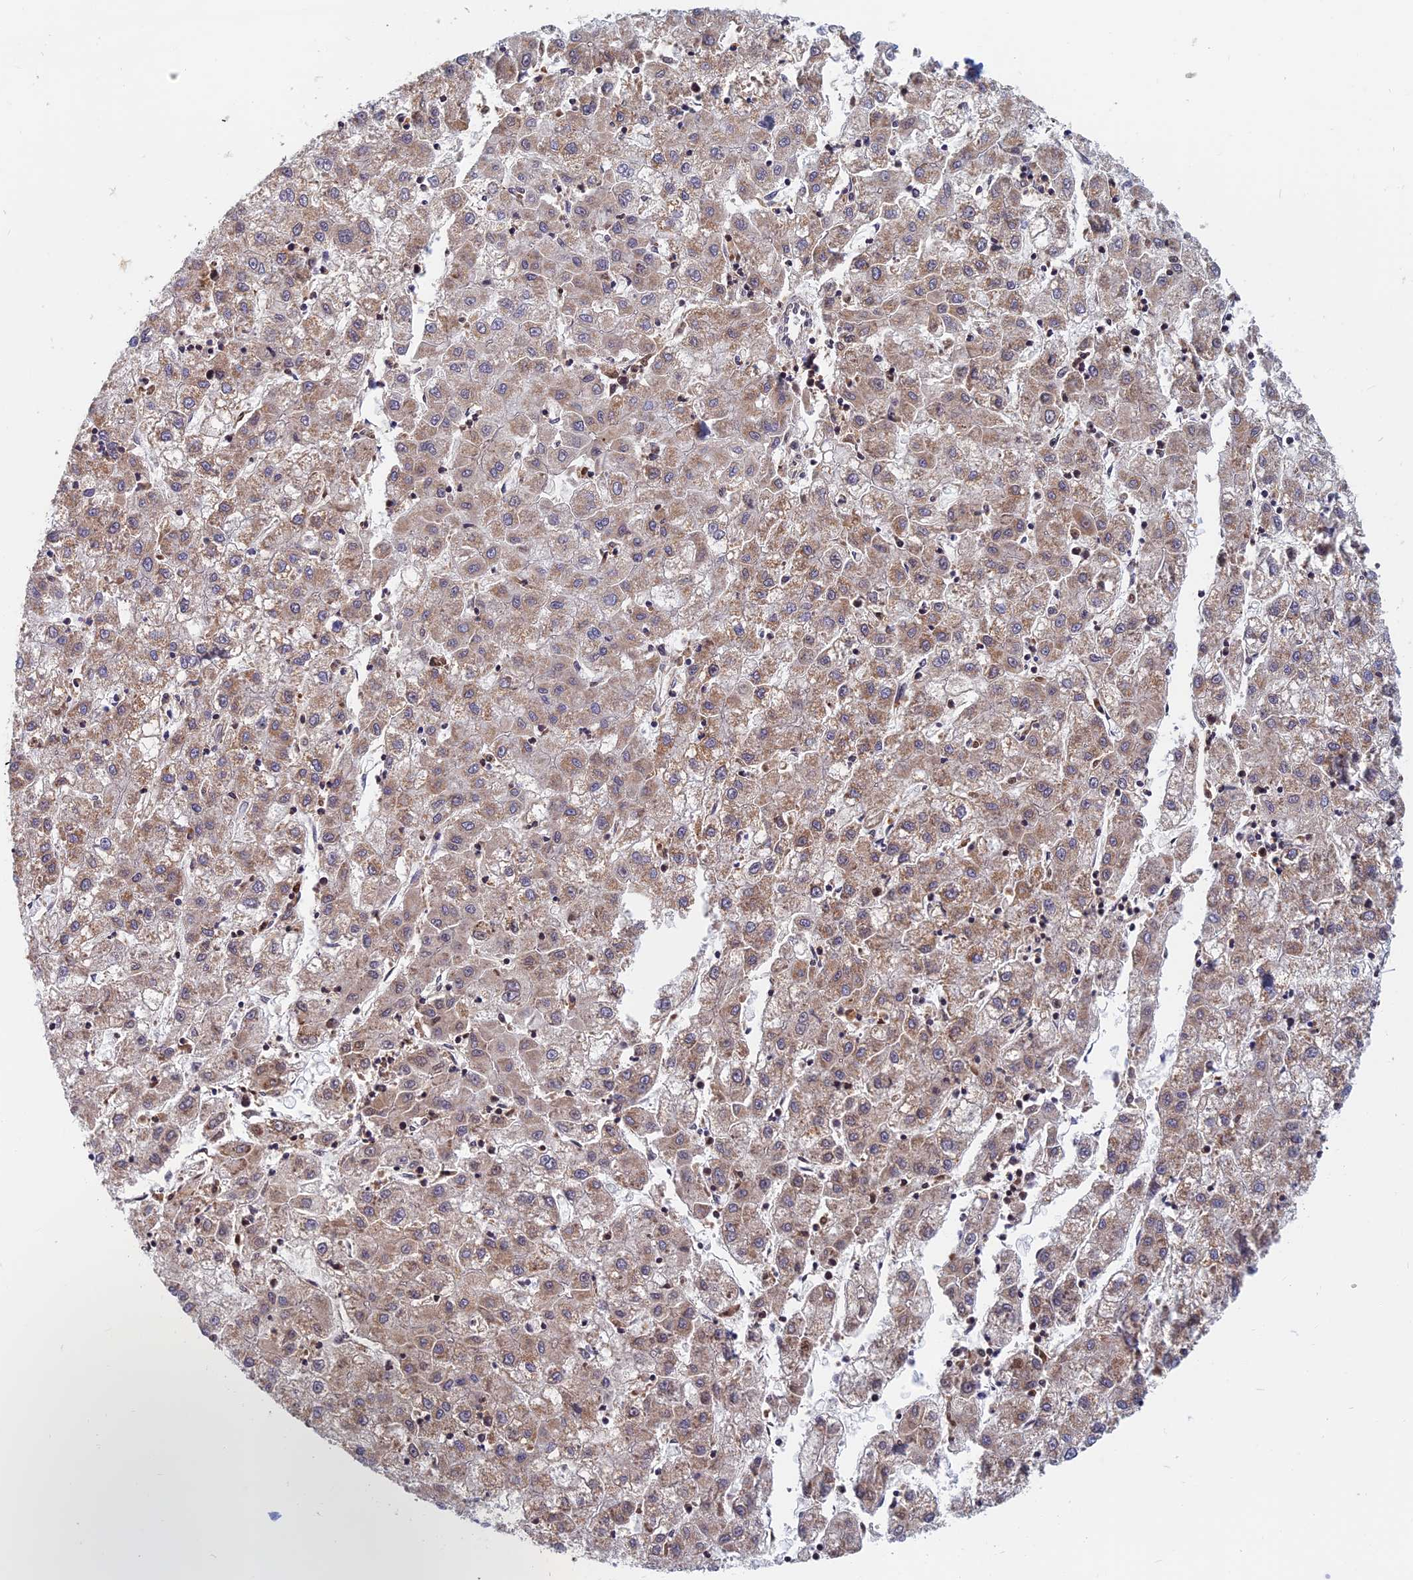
{"staining": {"intensity": "moderate", "quantity": ">75%", "location": "cytoplasmic/membranous"}, "tissue": "liver cancer", "cell_type": "Tumor cells", "image_type": "cancer", "snomed": [{"axis": "morphology", "description": "Carcinoma, Hepatocellular, NOS"}, {"axis": "topography", "description": "Liver"}], "caption": "There is medium levels of moderate cytoplasmic/membranous positivity in tumor cells of liver cancer, as demonstrated by immunohistochemical staining (brown color).", "gene": "HSD17B8", "patient": {"sex": "male", "age": 72}}